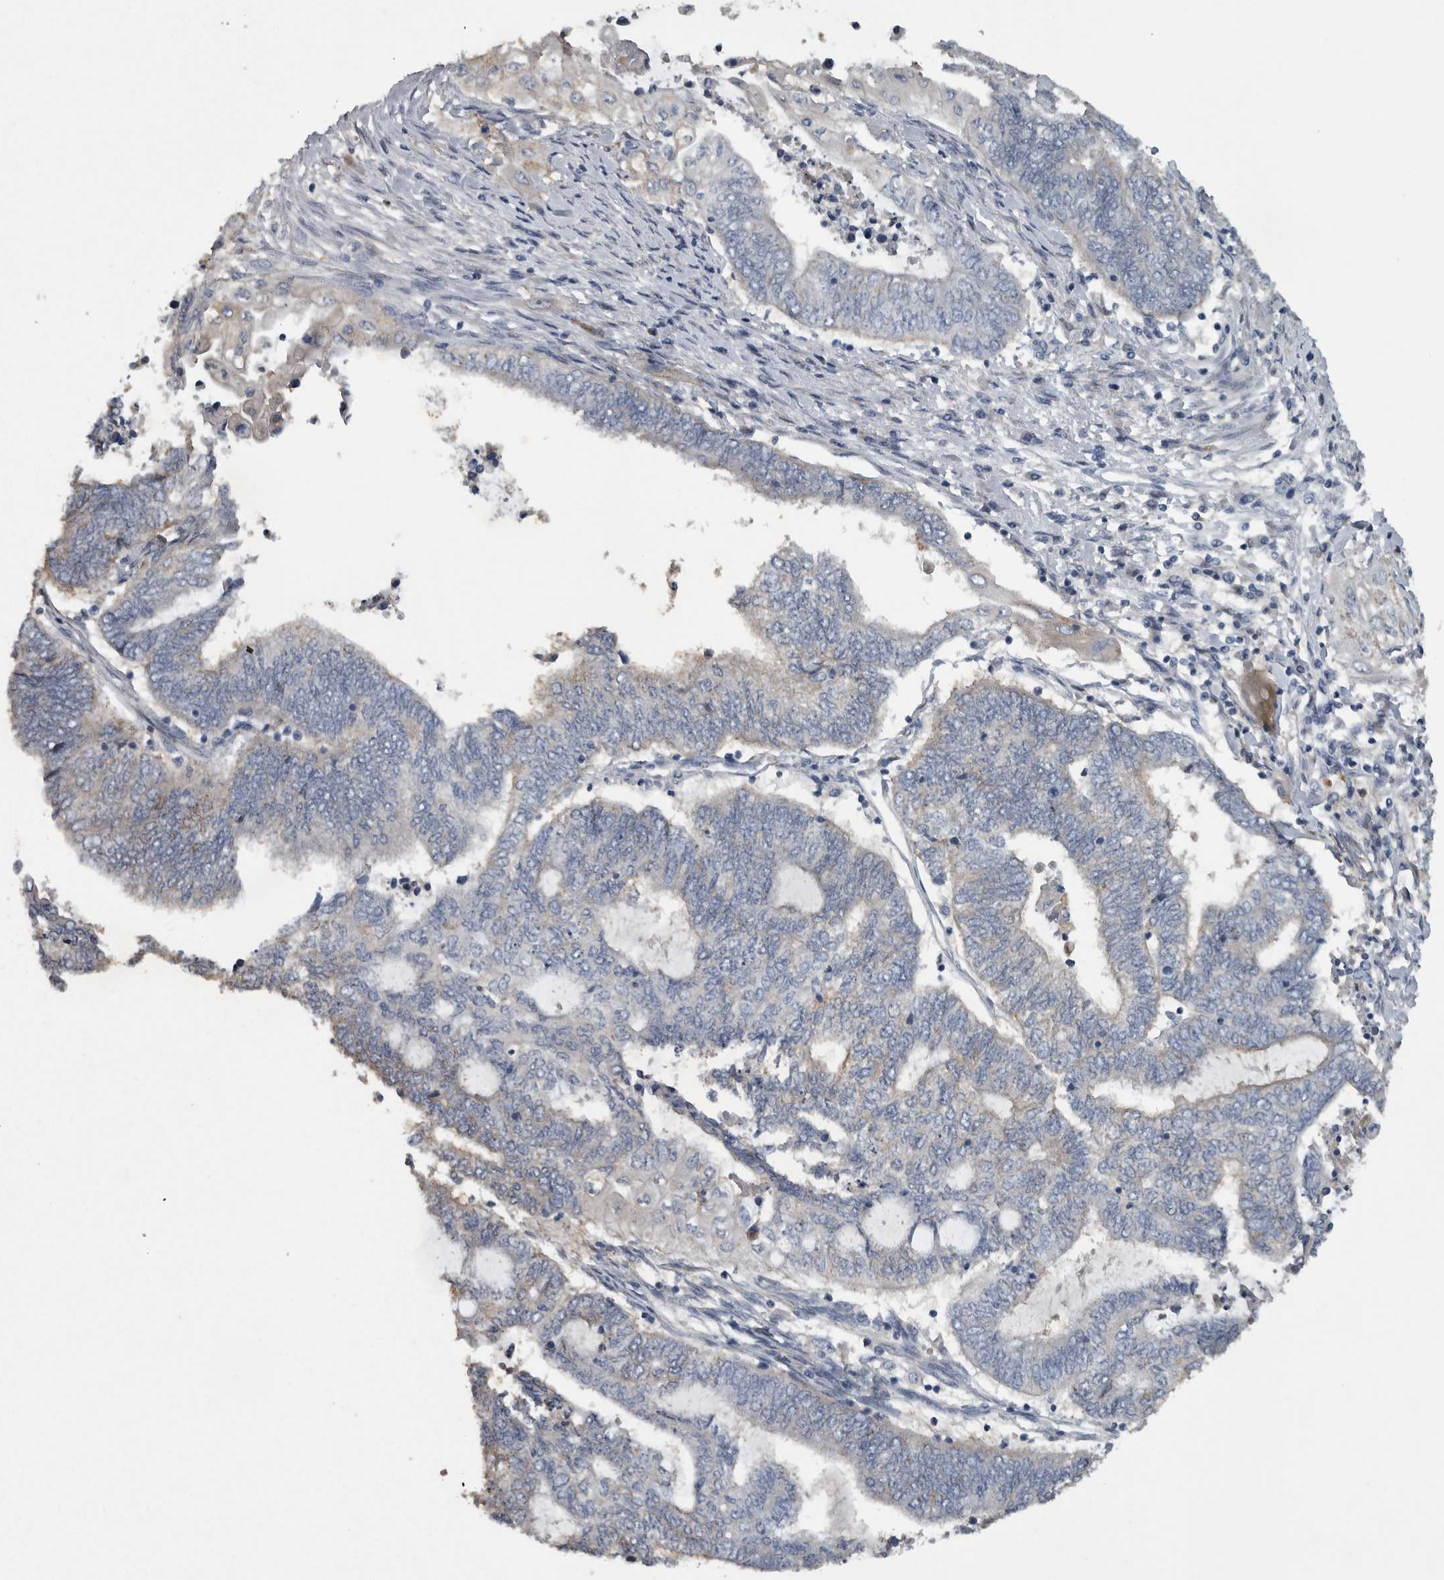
{"staining": {"intensity": "negative", "quantity": "none", "location": "none"}, "tissue": "endometrial cancer", "cell_type": "Tumor cells", "image_type": "cancer", "snomed": [{"axis": "morphology", "description": "Adenocarcinoma, NOS"}, {"axis": "topography", "description": "Uterus"}, {"axis": "topography", "description": "Endometrium"}], "caption": "This is an immunohistochemistry (IHC) histopathology image of endometrial cancer (adenocarcinoma). There is no positivity in tumor cells.", "gene": "NT5C2", "patient": {"sex": "female", "age": 70}}